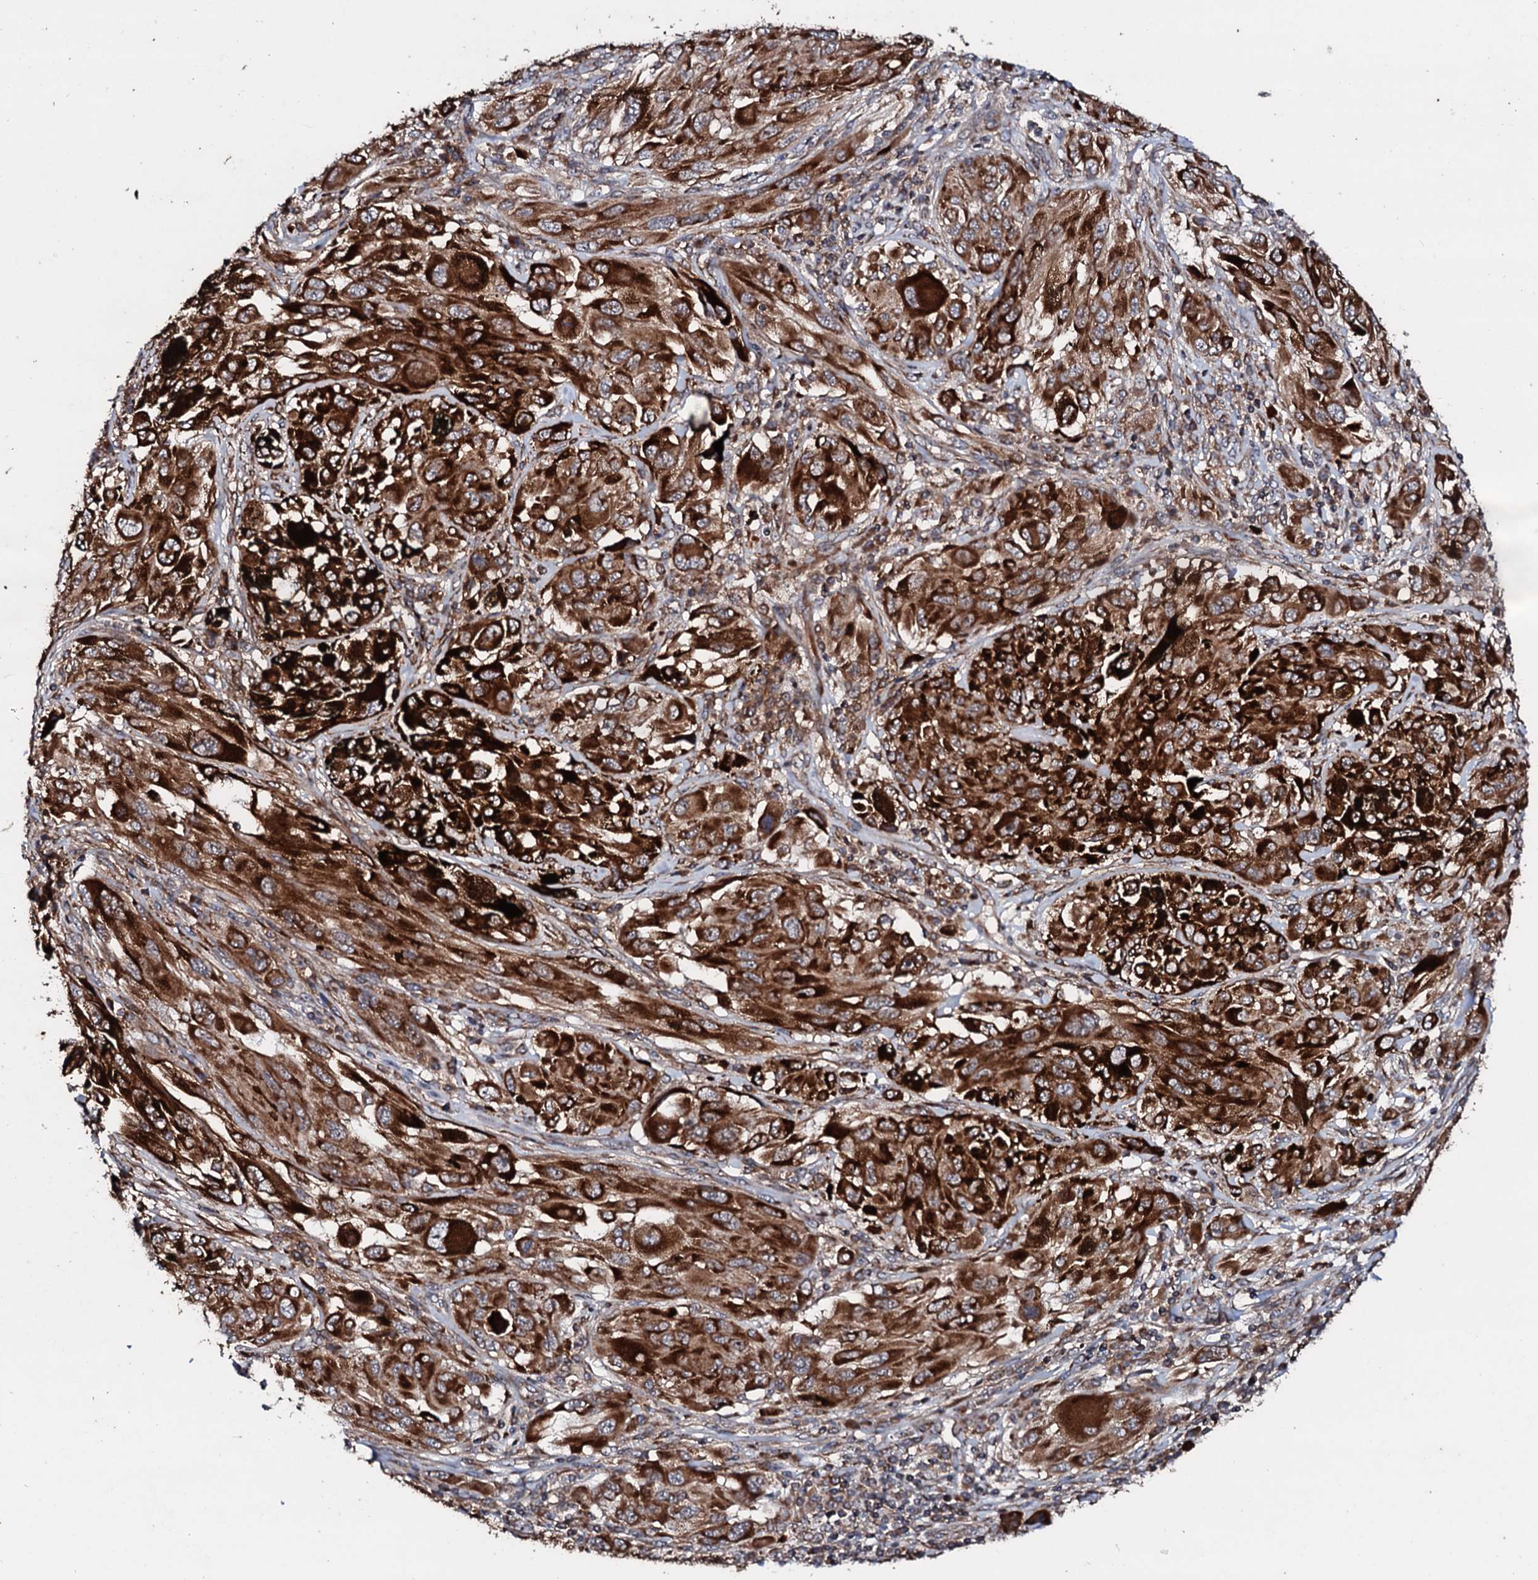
{"staining": {"intensity": "strong", "quantity": ">75%", "location": "cytoplasmic/membranous"}, "tissue": "melanoma", "cell_type": "Tumor cells", "image_type": "cancer", "snomed": [{"axis": "morphology", "description": "Malignant melanoma, NOS"}, {"axis": "topography", "description": "Skin"}], "caption": "Protein expression analysis of malignant melanoma demonstrates strong cytoplasmic/membranous staining in approximately >75% of tumor cells. (Stains: DAB in brown, nuclei in blue, Microscopy: brightfield microscopy at high magnification).", "gene": "SDHAF2", "patient": {"sex": "female", "age": 91}}